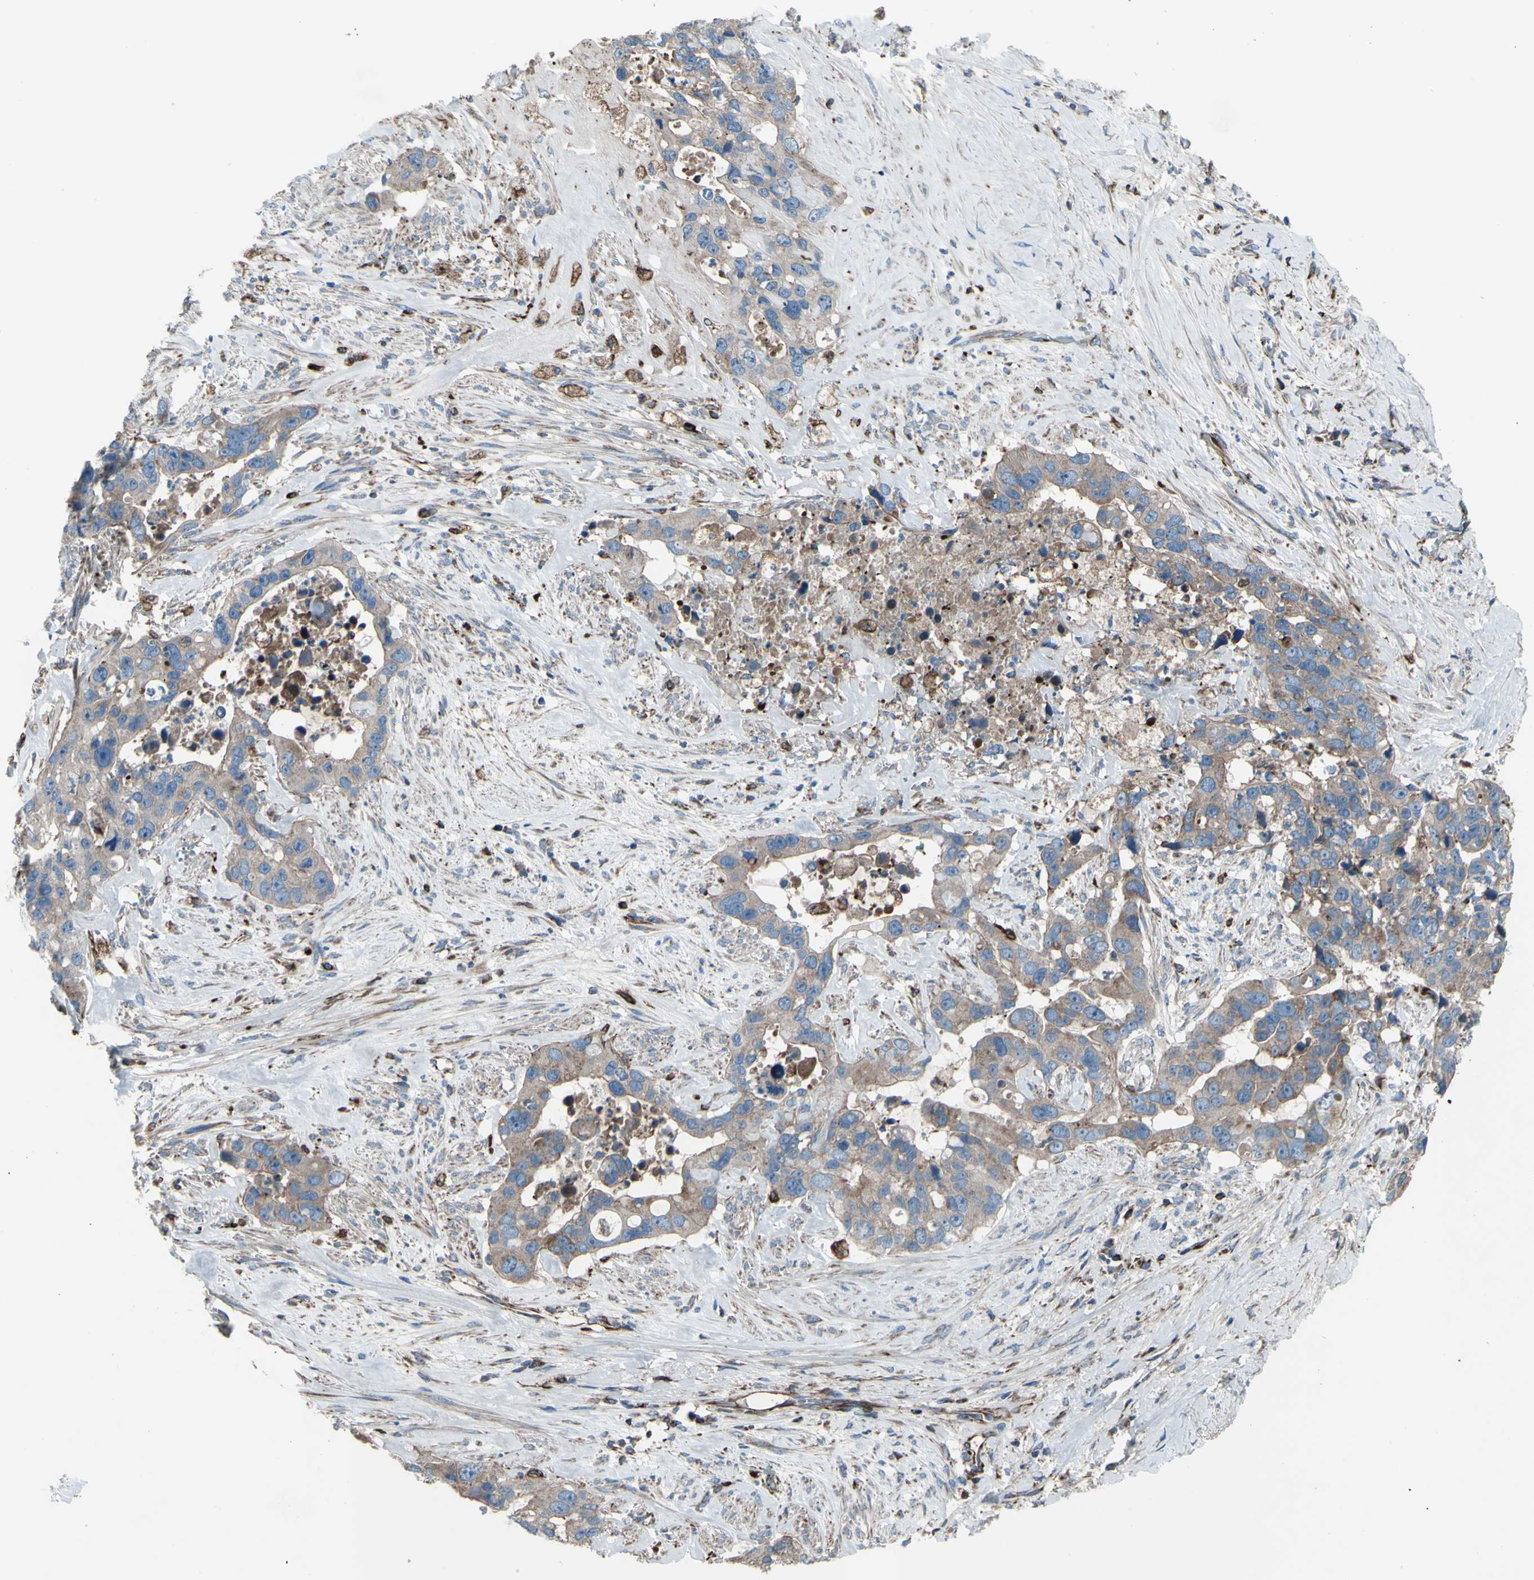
{"staining": {"intensity": "moderate", "quantity": ">75%", "location": "cytoplasmic/membranous"}, "tissue": "liver cancer", "cell_type": "Tumor cells", "image_type": "cancer", "snomed": [{"axis": "morphology", "description": "Cholangiocarcinoma"}, {"axis": "topography", "description": "Liver"}], "caption": "Liver cholangiocarcinoma was stained to show a protein in brown. There is medium levels of moderate cytoplasmic/membranous positivity in approximately >75% of tumor cells.", "gene": "EMC7", "patient": {"sex": "female", "age": 65}}